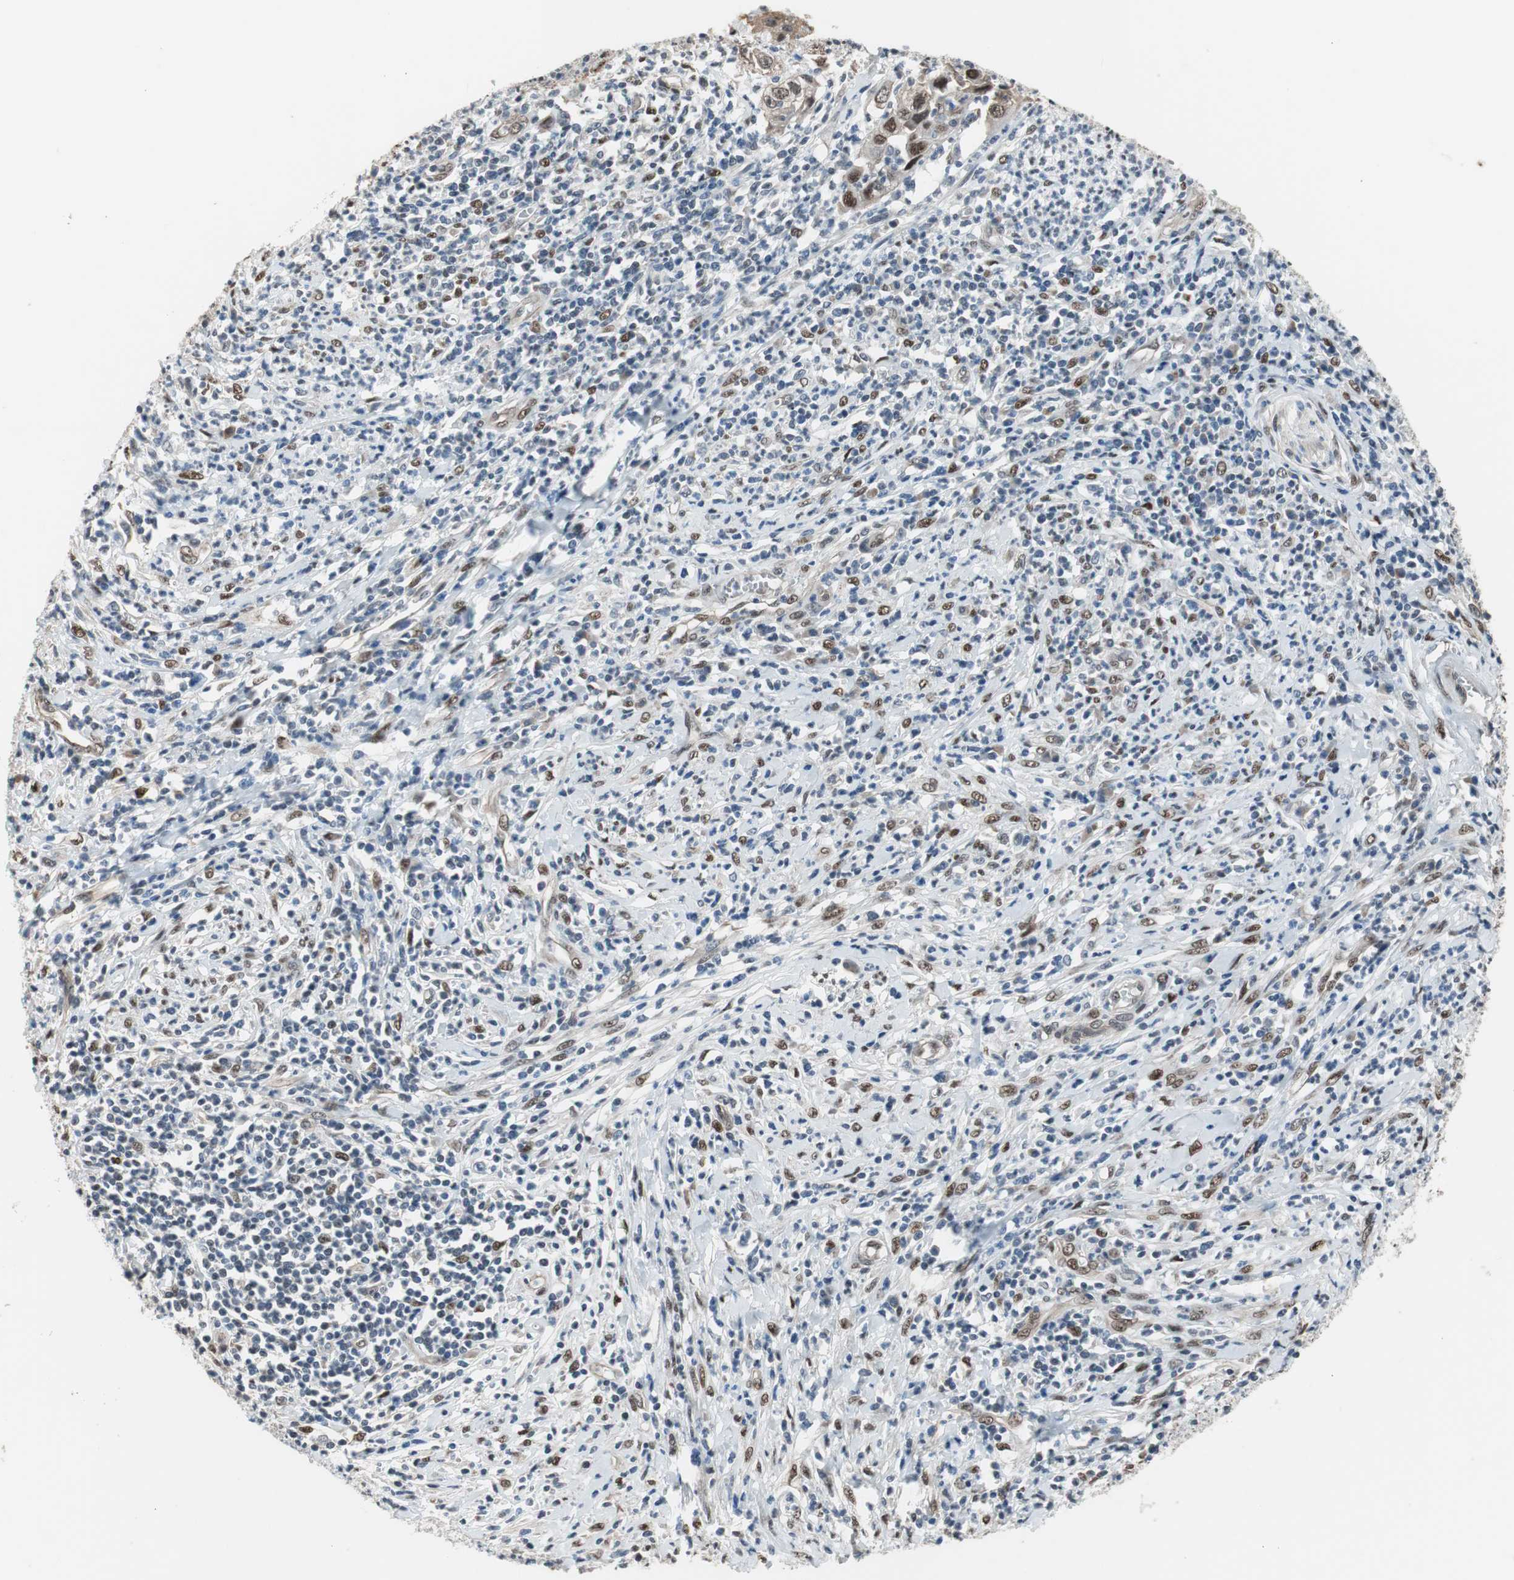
{"staining": {"intensity": "weak", "quantity": "<25%", "location": "nuclear"}, "tissue": "cervical cancer", "cell_type": "Tumor cells", "image_type": "cancer", "snomed": [{"axis": "morphology", "description": "Squamous cell carcinoma, NOS"}, {"axis": "topography", "description": "Cervix"}], "caption": "High magnification brightfield microscopy of cervical cancer stained with DAB (brown) and counterstained with hematoxylin (blue): tumor cells show no significant positivity. (DAB IHC, high magnification).", "gene": "PML", "patient": {"sex": "female", "age": 32}}